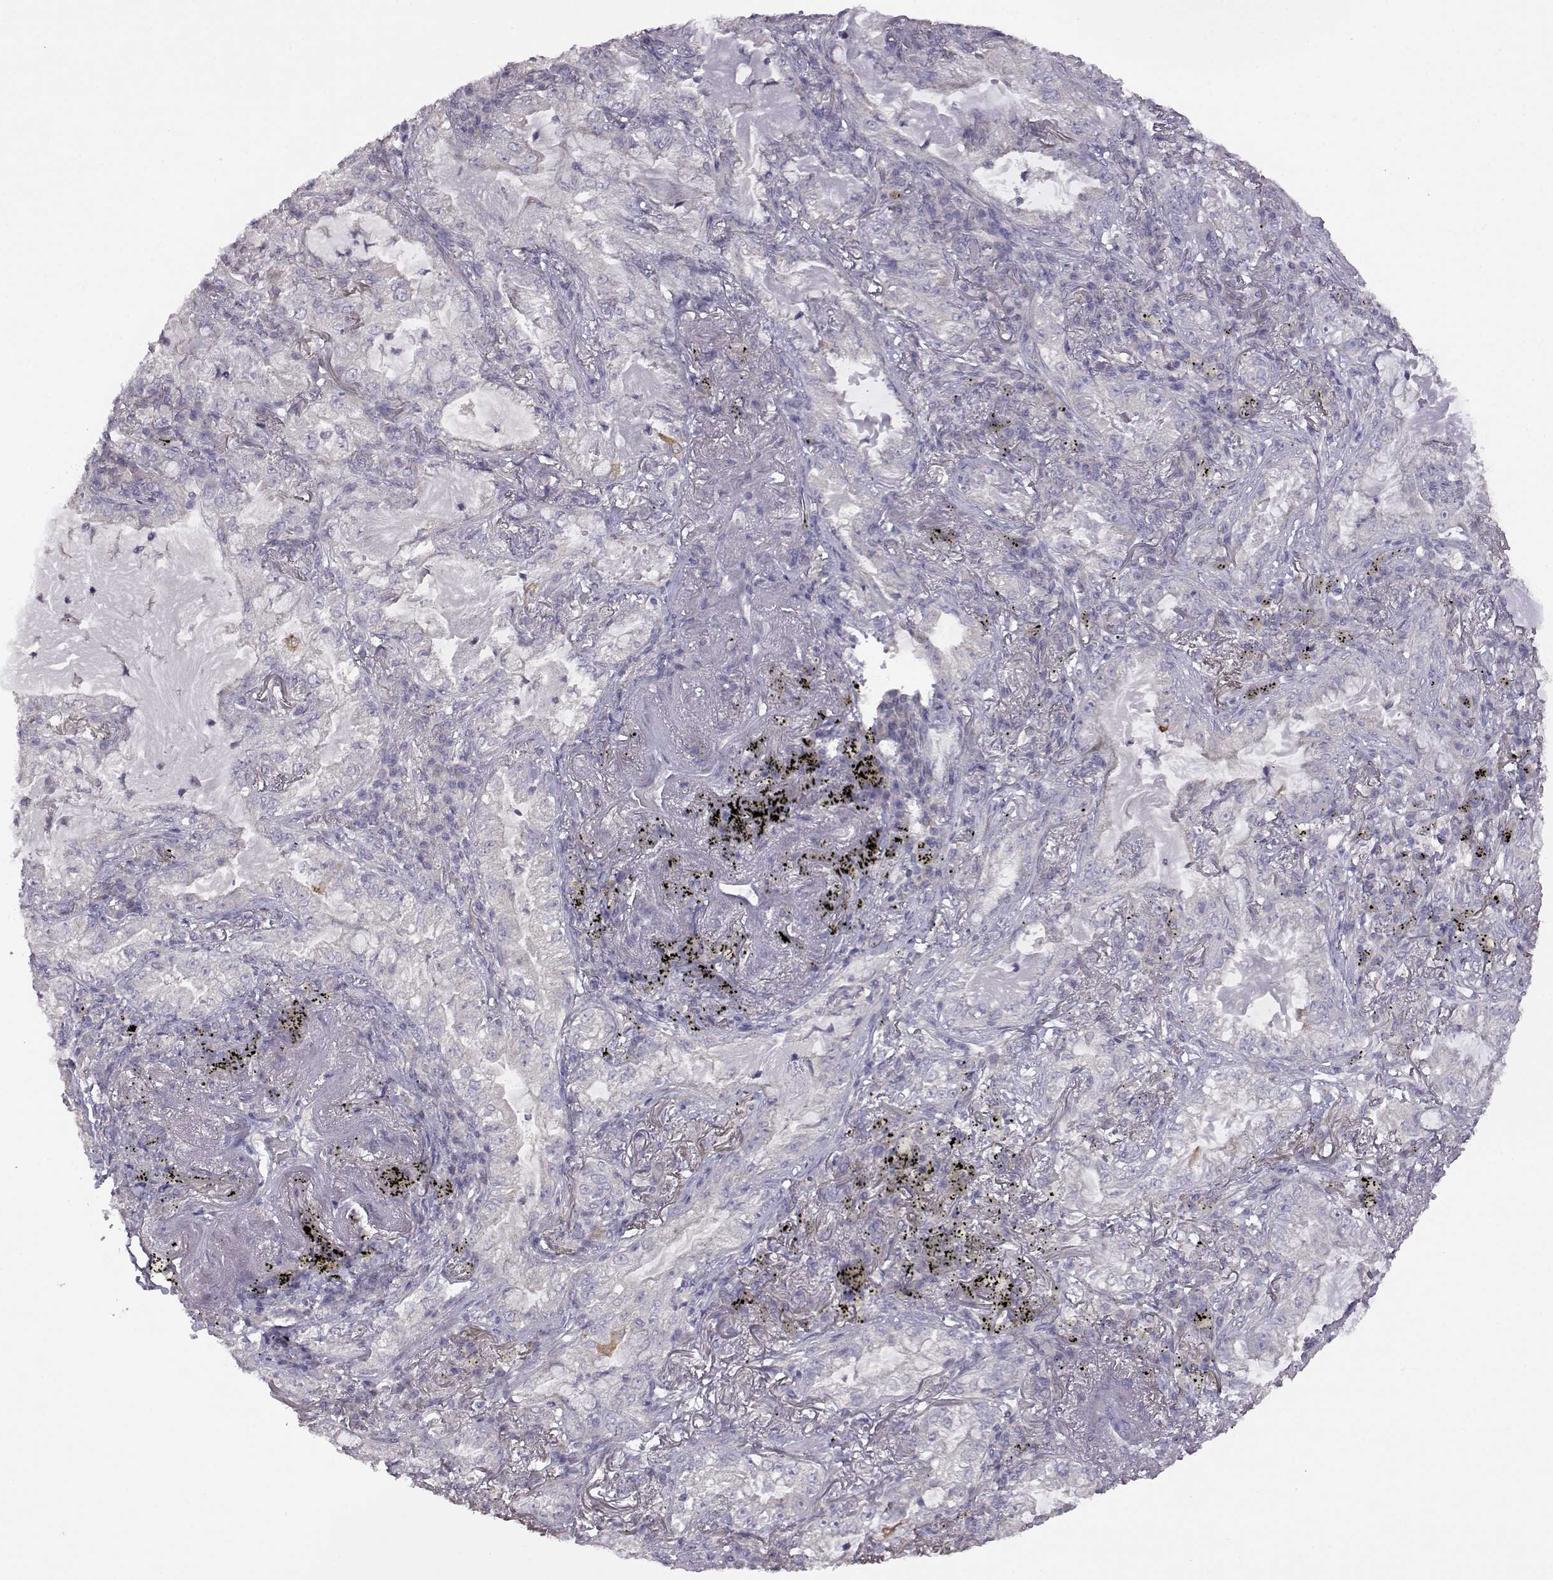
{"staining": {"intensity": "negative", "quantity": "none", "location": "none"}, "tissue": "lung cancer", "cell_type": "Tumor cells", "image_type": "cancer", "snomed": [{"axis": "morphology", "description": "Adenocarcinoma, NOS"}, {"axis": "topography", "description": "Lung"}], "caption": "This is a micrograph of immunohistochemistry staining of lung adenocarcinoma, which shows no positivity in tumor cells. Brightfield microscopy of IHC stained with DAB (3,3'-diaminobenzidine) (brown) and hematoxylin (blue), captured at high magnification.", "gene": "VGF", "patient": {"sex": "female", "age": 73}}